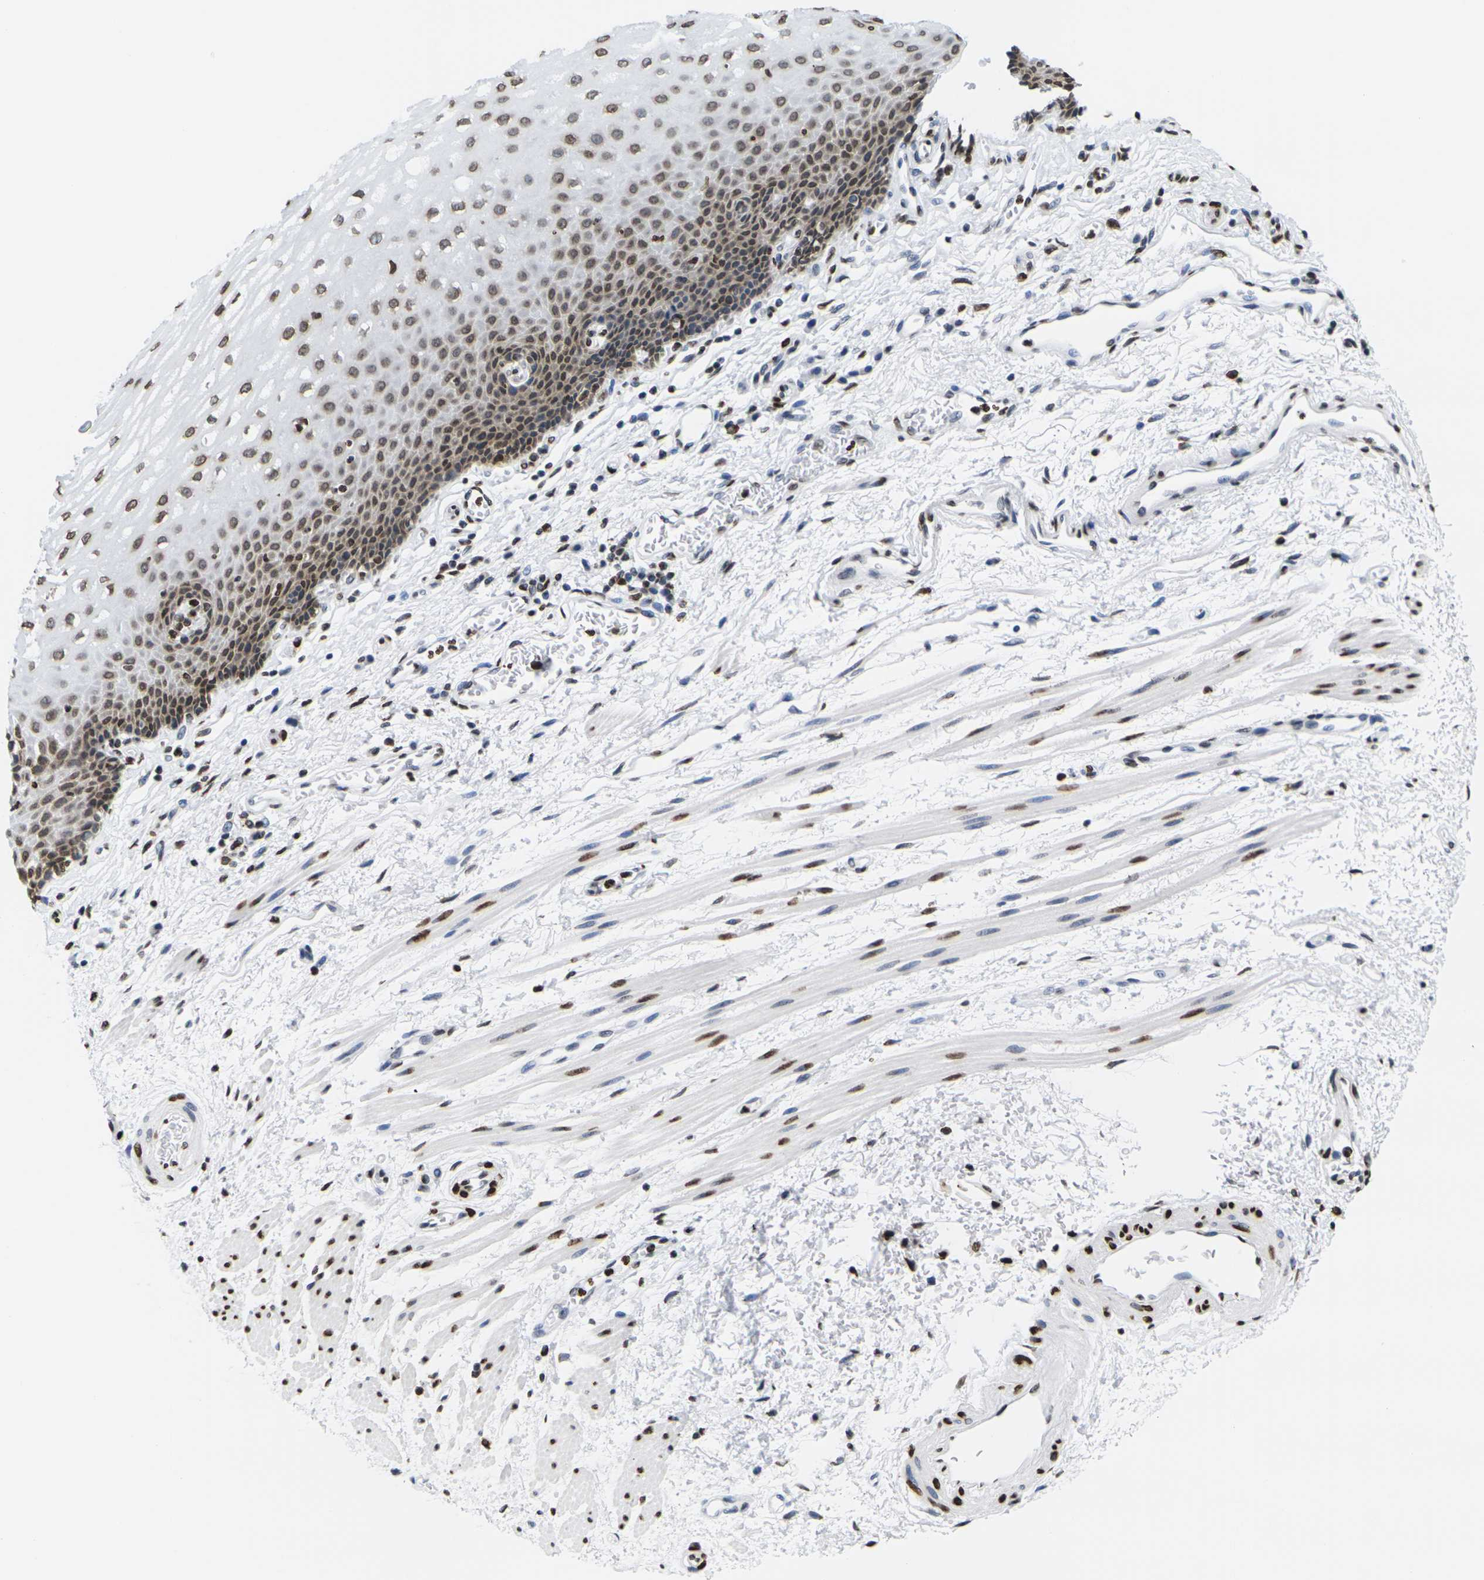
{"staining": {"intensity": "moderate", "quantity": ">75%", "location": "nuclear"}, "tissue": "esophagus", "cell_type": "Squamous epithelial cells", "image_type": "normal", "snomed": [{"axis": "morphology", "description": "Normal tissue, NOS"}, {"axis": "topography", "description": "Esophagus"}], "caption": "Squamous epithelial cells reveal medium levels of moderate nuclear expression in approximately >75% of cells in normal human esophagus.", "gene": "H2AC21", "patient": {"sex": "male", "age": 54}}